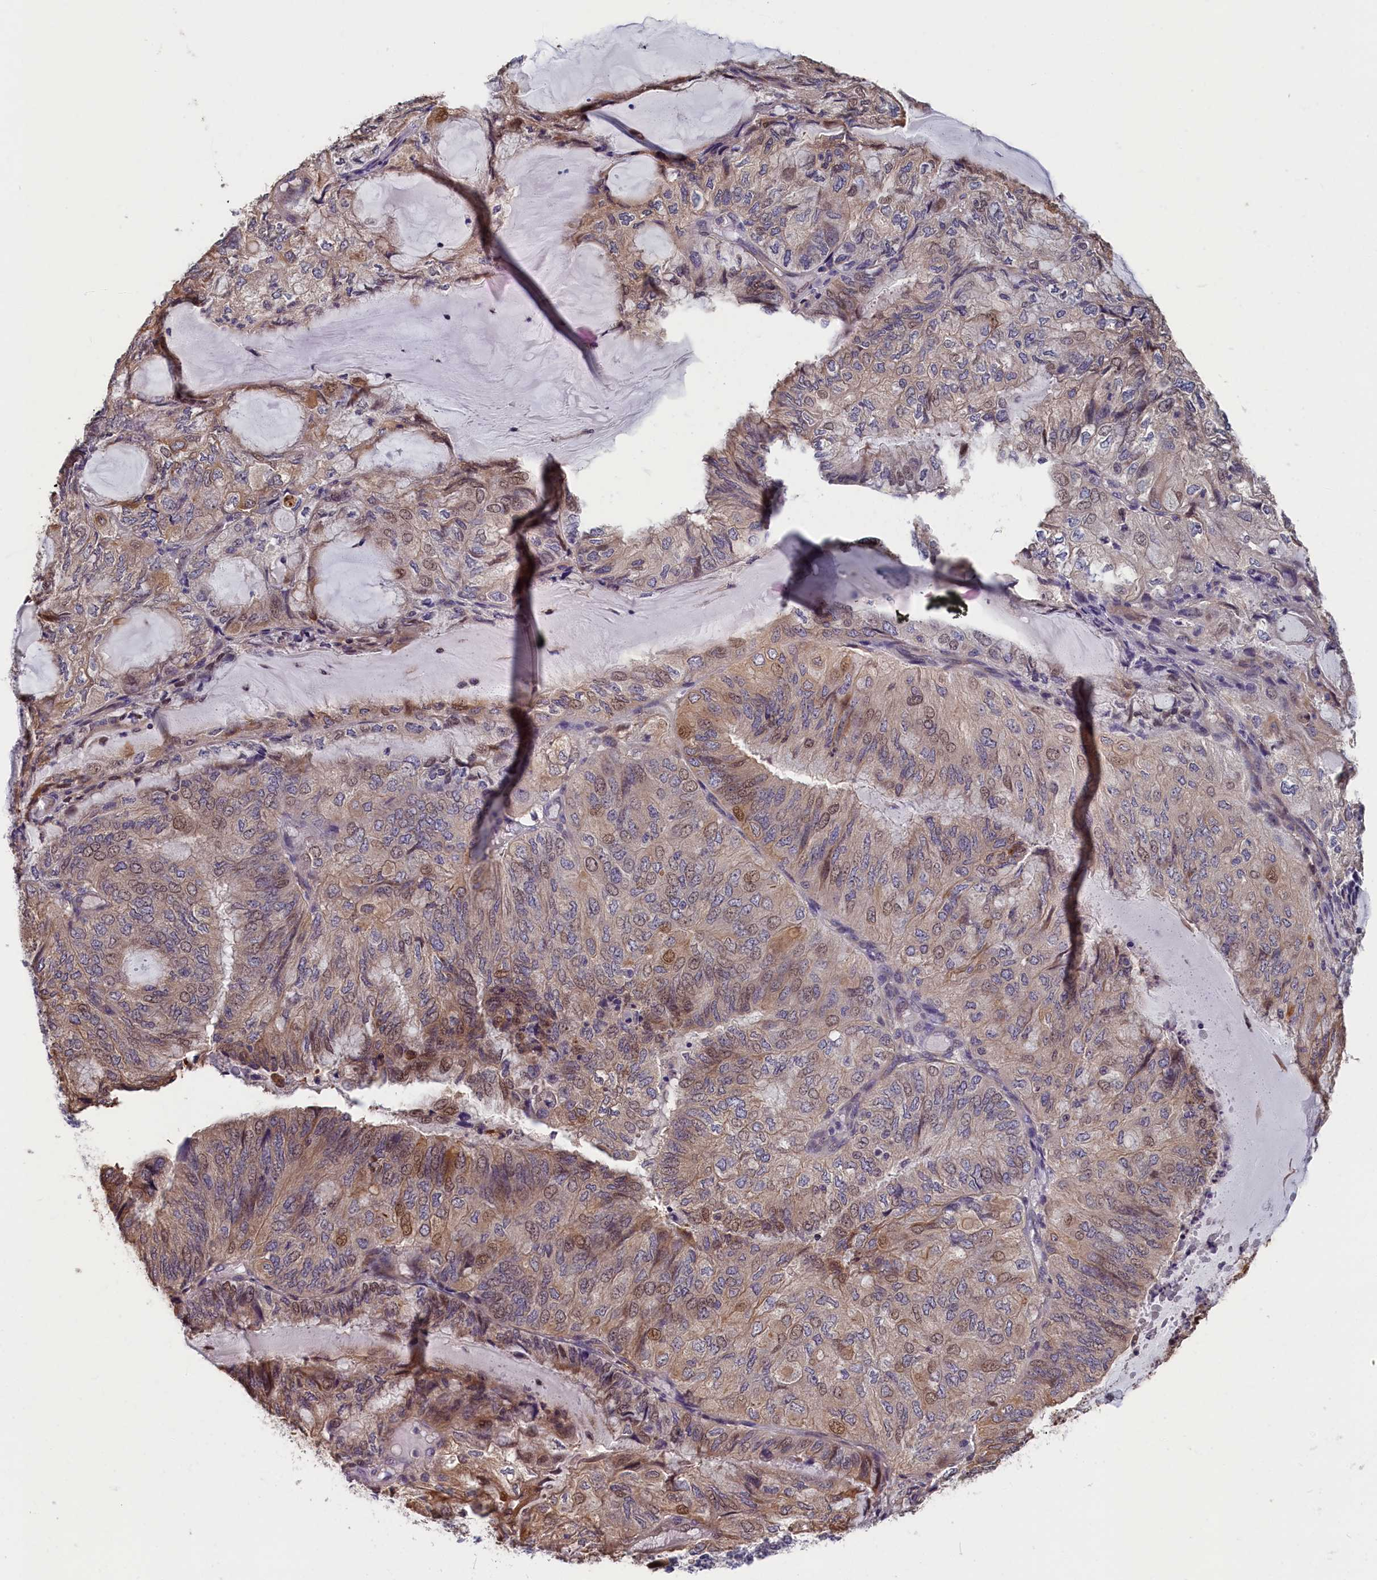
{"staining": {"intensity": "moderate", "quantity": "25%-75%", "location": "cytoplasmic/membranous,nuclear"}, "tissue": "endometrial cancer", "cell_type": "Tumor cells", "image_type": "cancer", "snomed": [{"axis": "morphology", "description": "Adenocarcinoma, NOS"}, {"axis": "topography", "description": "Endometrium"}], "caption": "Human adenocarcinoma (endometrial) stained for a protein (brown) shows moderate cytoplasmic/membranous and nuclear positive staining in approximately 25%-75% of tumor cells.", "gene": "TMEM116", "patient": {"sex": "female", "age": 81}}